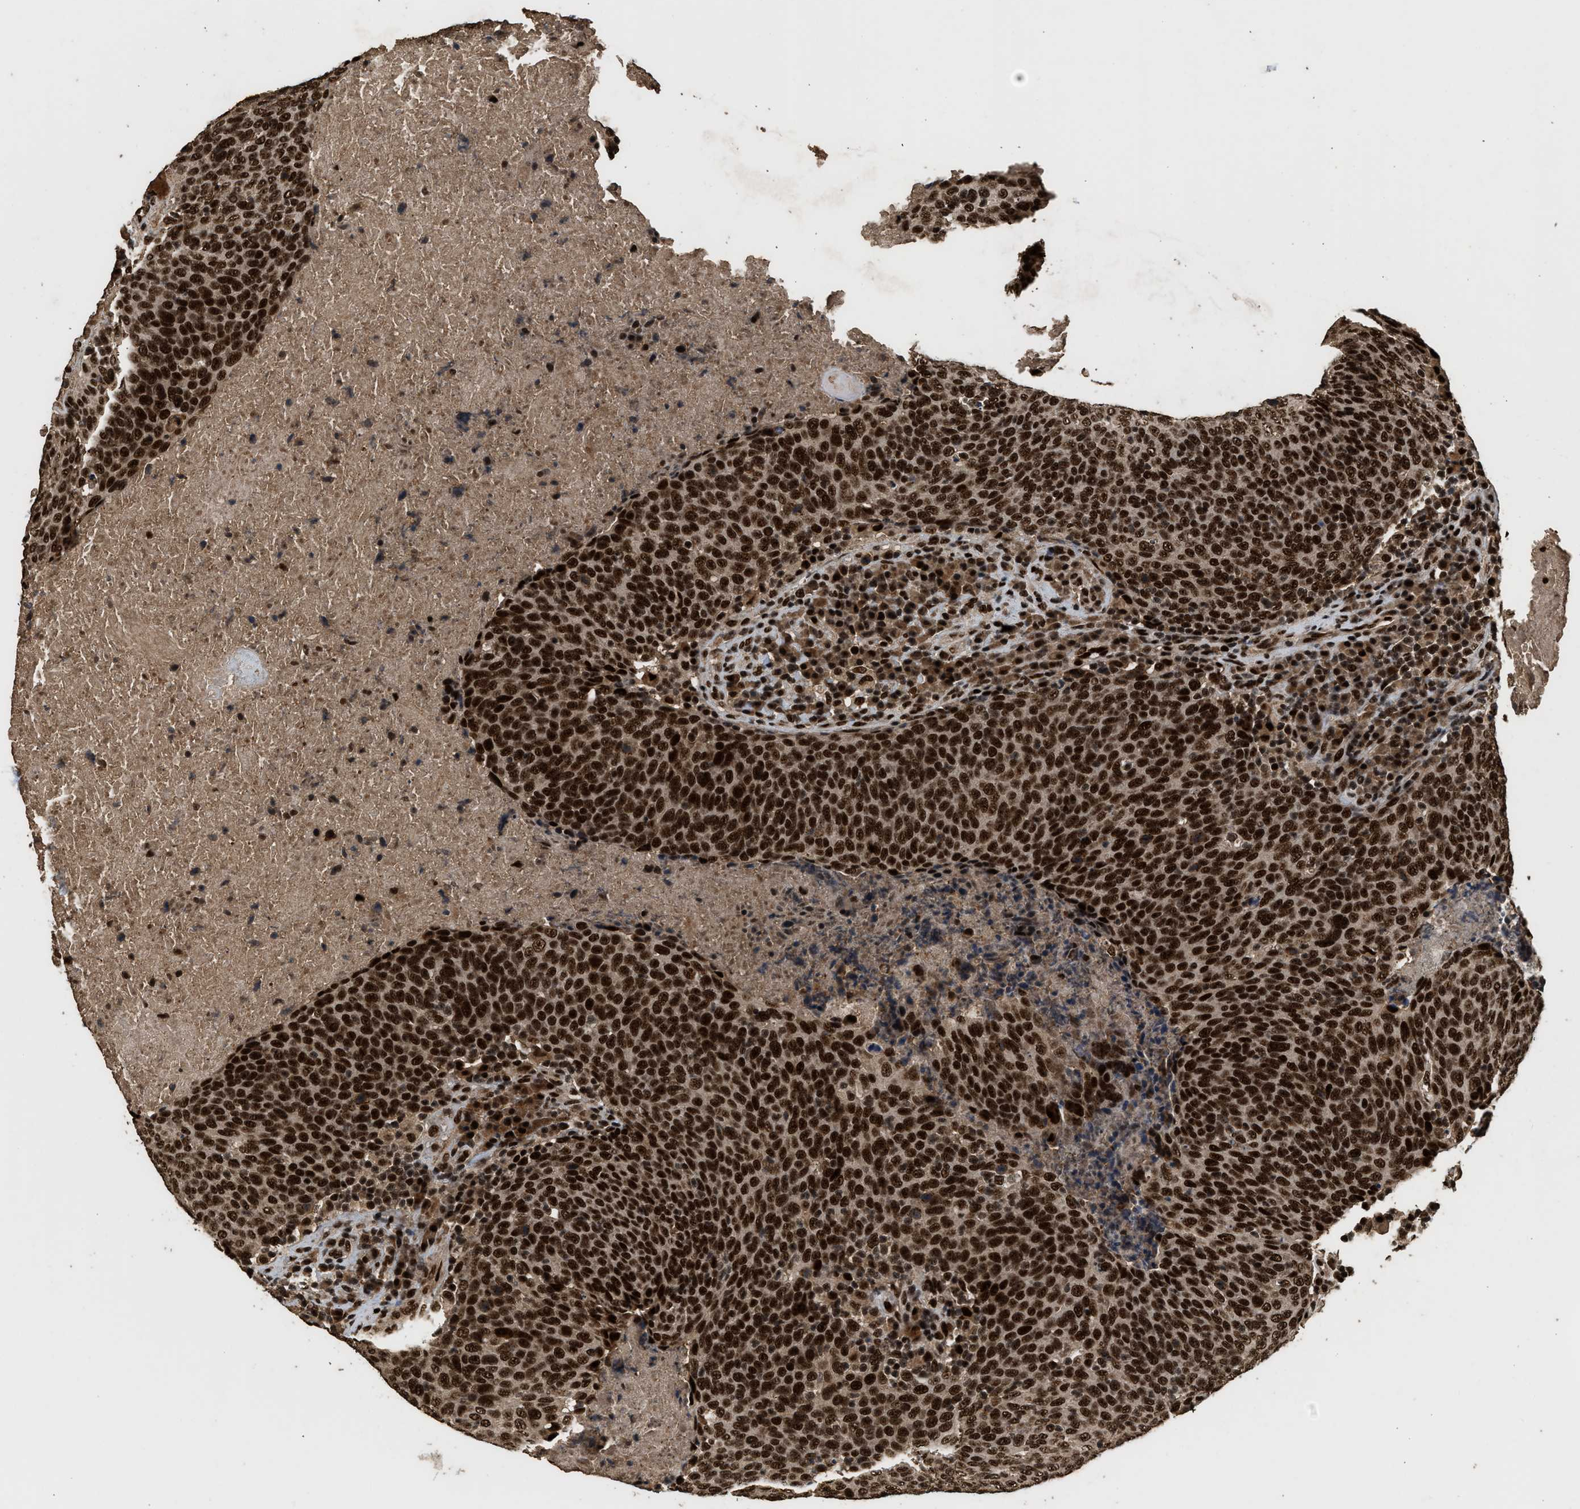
{"staining": {"intensity": "strong", "quantity": ">75%", "location": "cytoplasmic/membranous,nuclear"}, "tissue": "head and neck cancer", "cell_type": "Tumor cells", "image_type": "cancer", "snomed": [{"axis": "morphology", "description": "Squamous cell carcinoma, NOS"}, {"axis": "morphology", "description": "Squamous cell carcinoma, metastatic, NOS"}, {"axis": "topography", "description": "Lymph node"}, {"axis": "topography", "description": "Head-Neck"}], "caption": "A histopathology image of human head and neck squamous cell carcinoma stained for a protein demonstrates strong cytoplasmic/membranous and nuclear brown staining in tumor cells.", "gene": "PPP4R3B", "patient": {"sex": "male", "age": 62}}